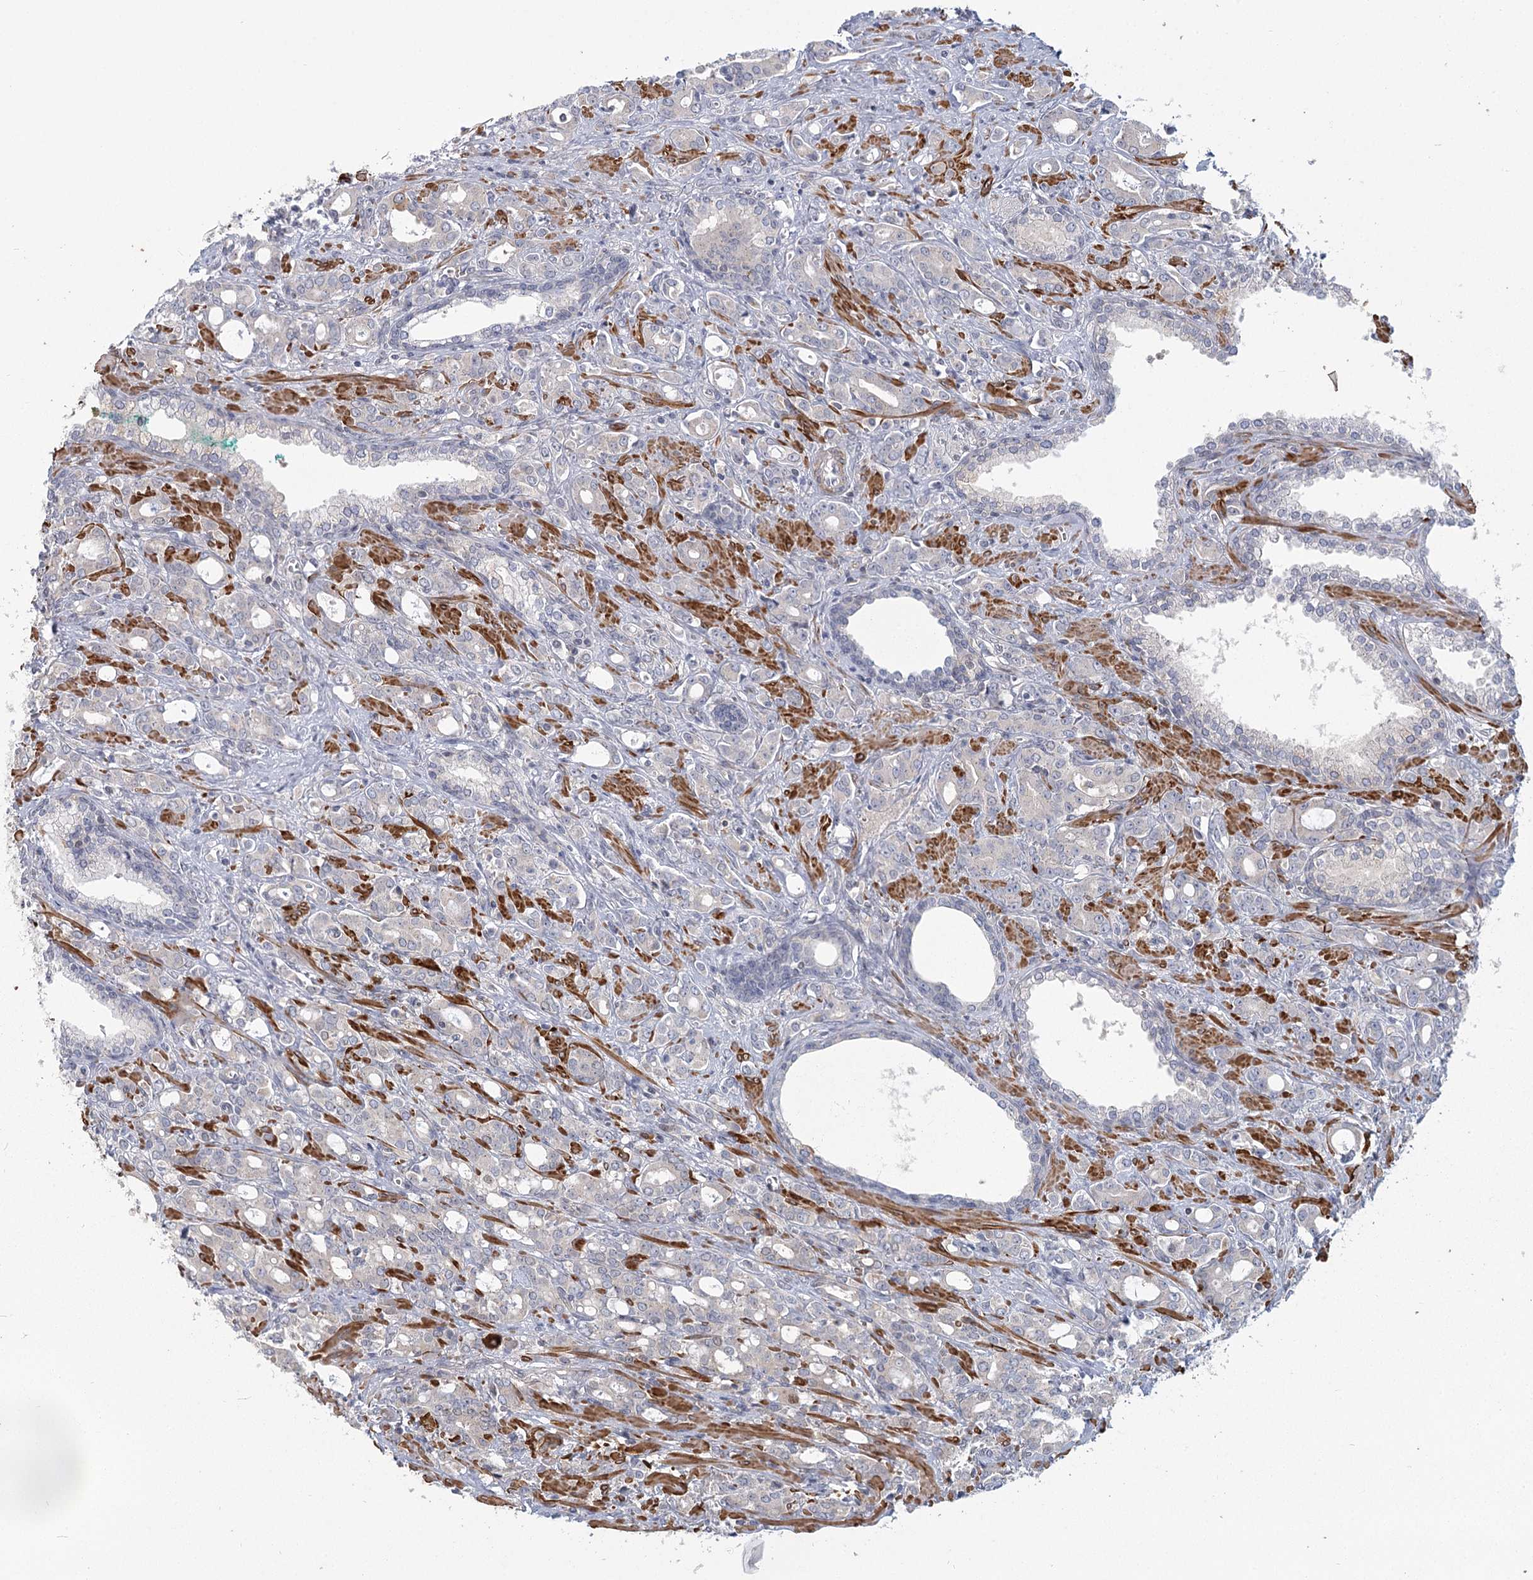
{"staining": {"intensity": "negative", "quantity": "none", "location": "none"}, "tissue": "prostate cancer", "cell_type": "Tumor cells", "image_type": "cancer", "snomed": [{"axis": "morphology", "description": "Adenocarcinoma, High grade"}, {"axis": "topography", "description": "Prostate"}], "caption": "A micrograph of human prostate adenocarcinoma (high-grade) is negative for staining in tumor cells. (Immunohistochemistry, brightfield microscopy, high magnification).", "gene": "USP11", "patient": {"sex": "male", "age": 72}}